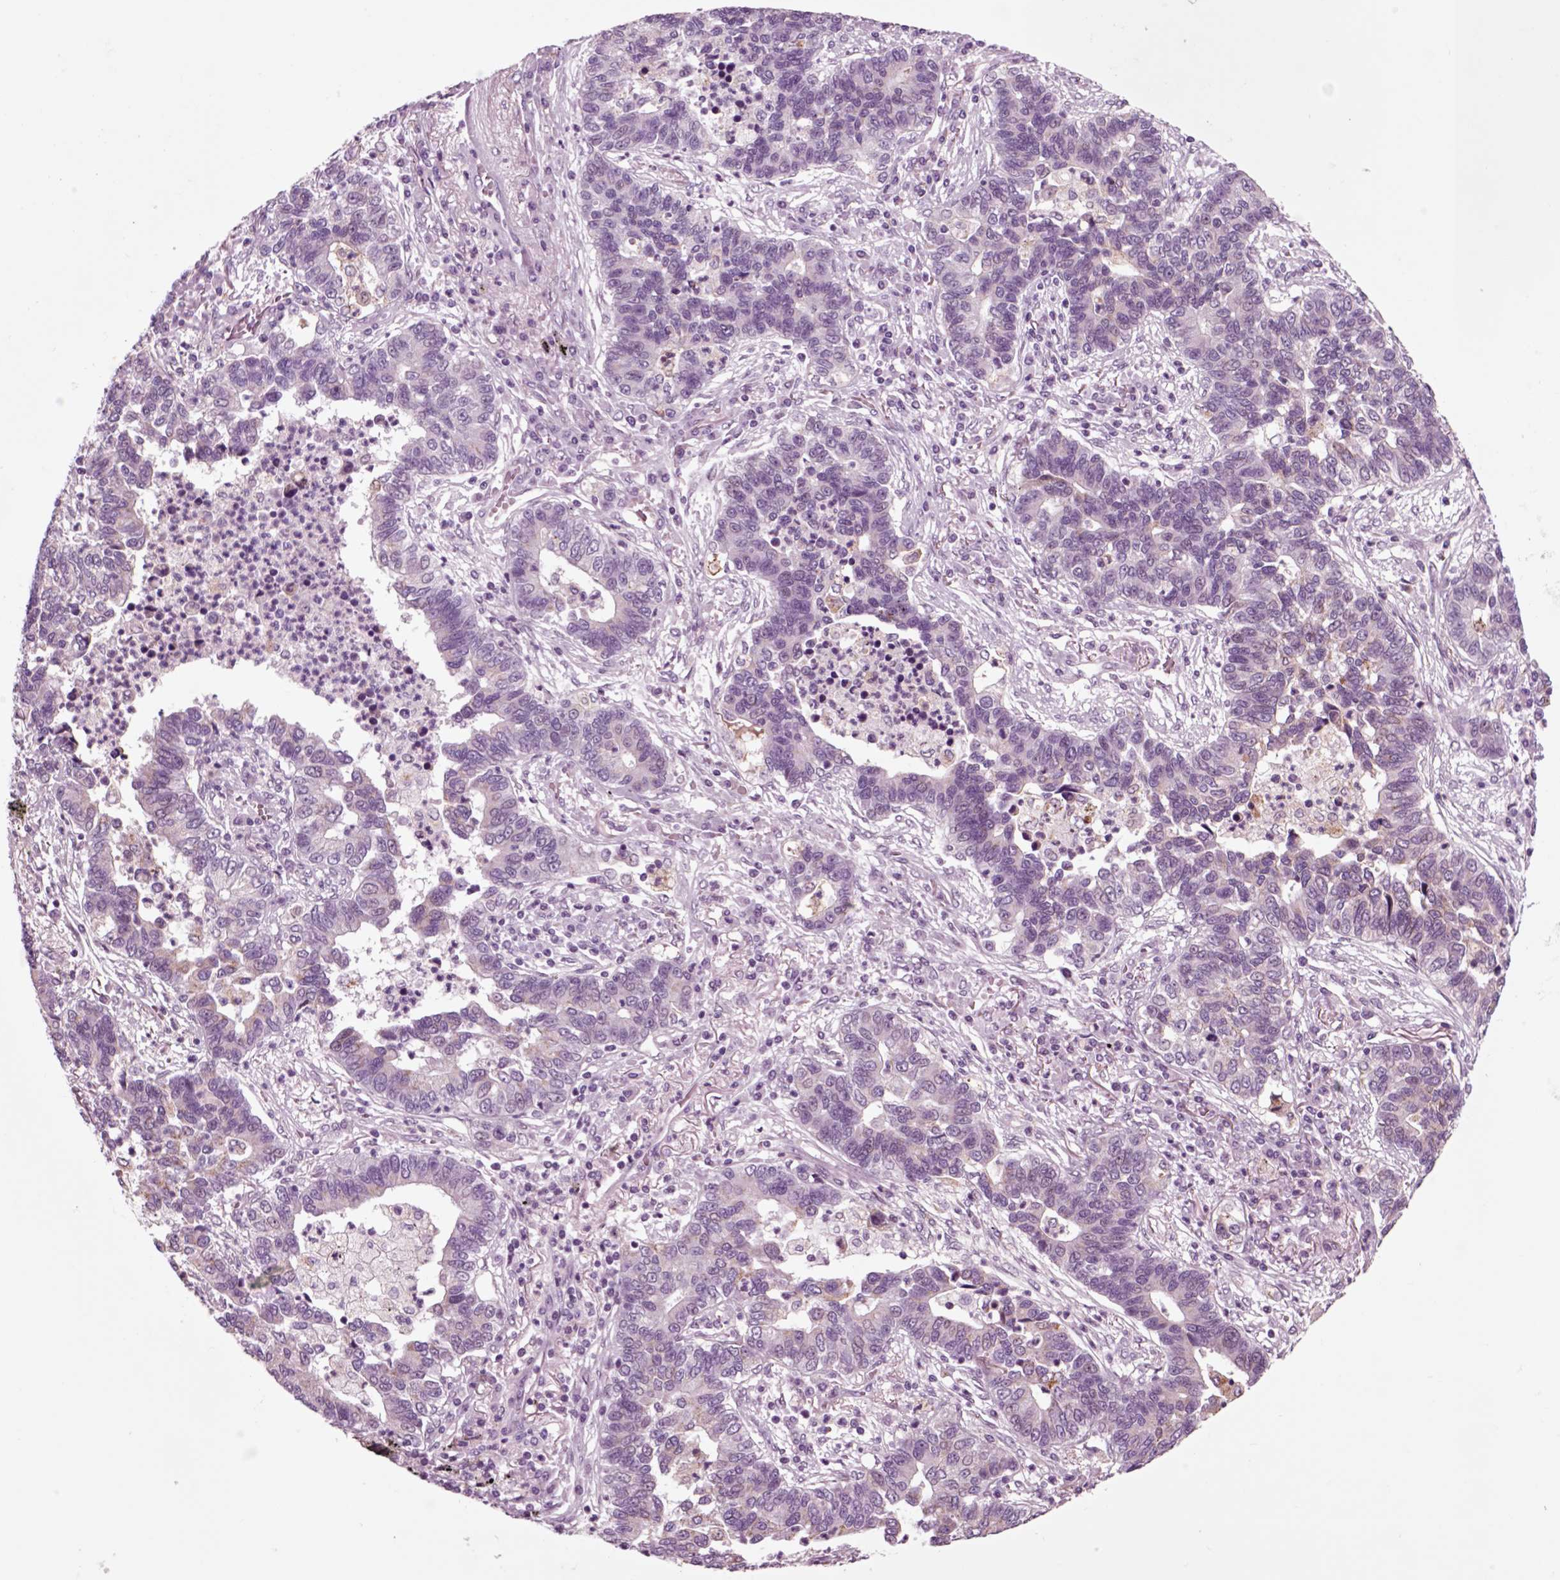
{"staining": {"intensity": "negative", "quantity": "none", "location": "none"}, "tissue": "lung cancer", "cell_type": "Tumor cells", "image_type": "cancer", "snomed": [{"axis": "morphology", "description": "Adenocarcinoma, NOS"}, {"axis": "topography", "description": "Lung"}], "caption": "DAB immunohistochemical staining of human adenocarcinoma (lung) shows no significant expression in tumor cells.", "gene": "CHGB", "patient": {"sex": "female", "age": 57}}